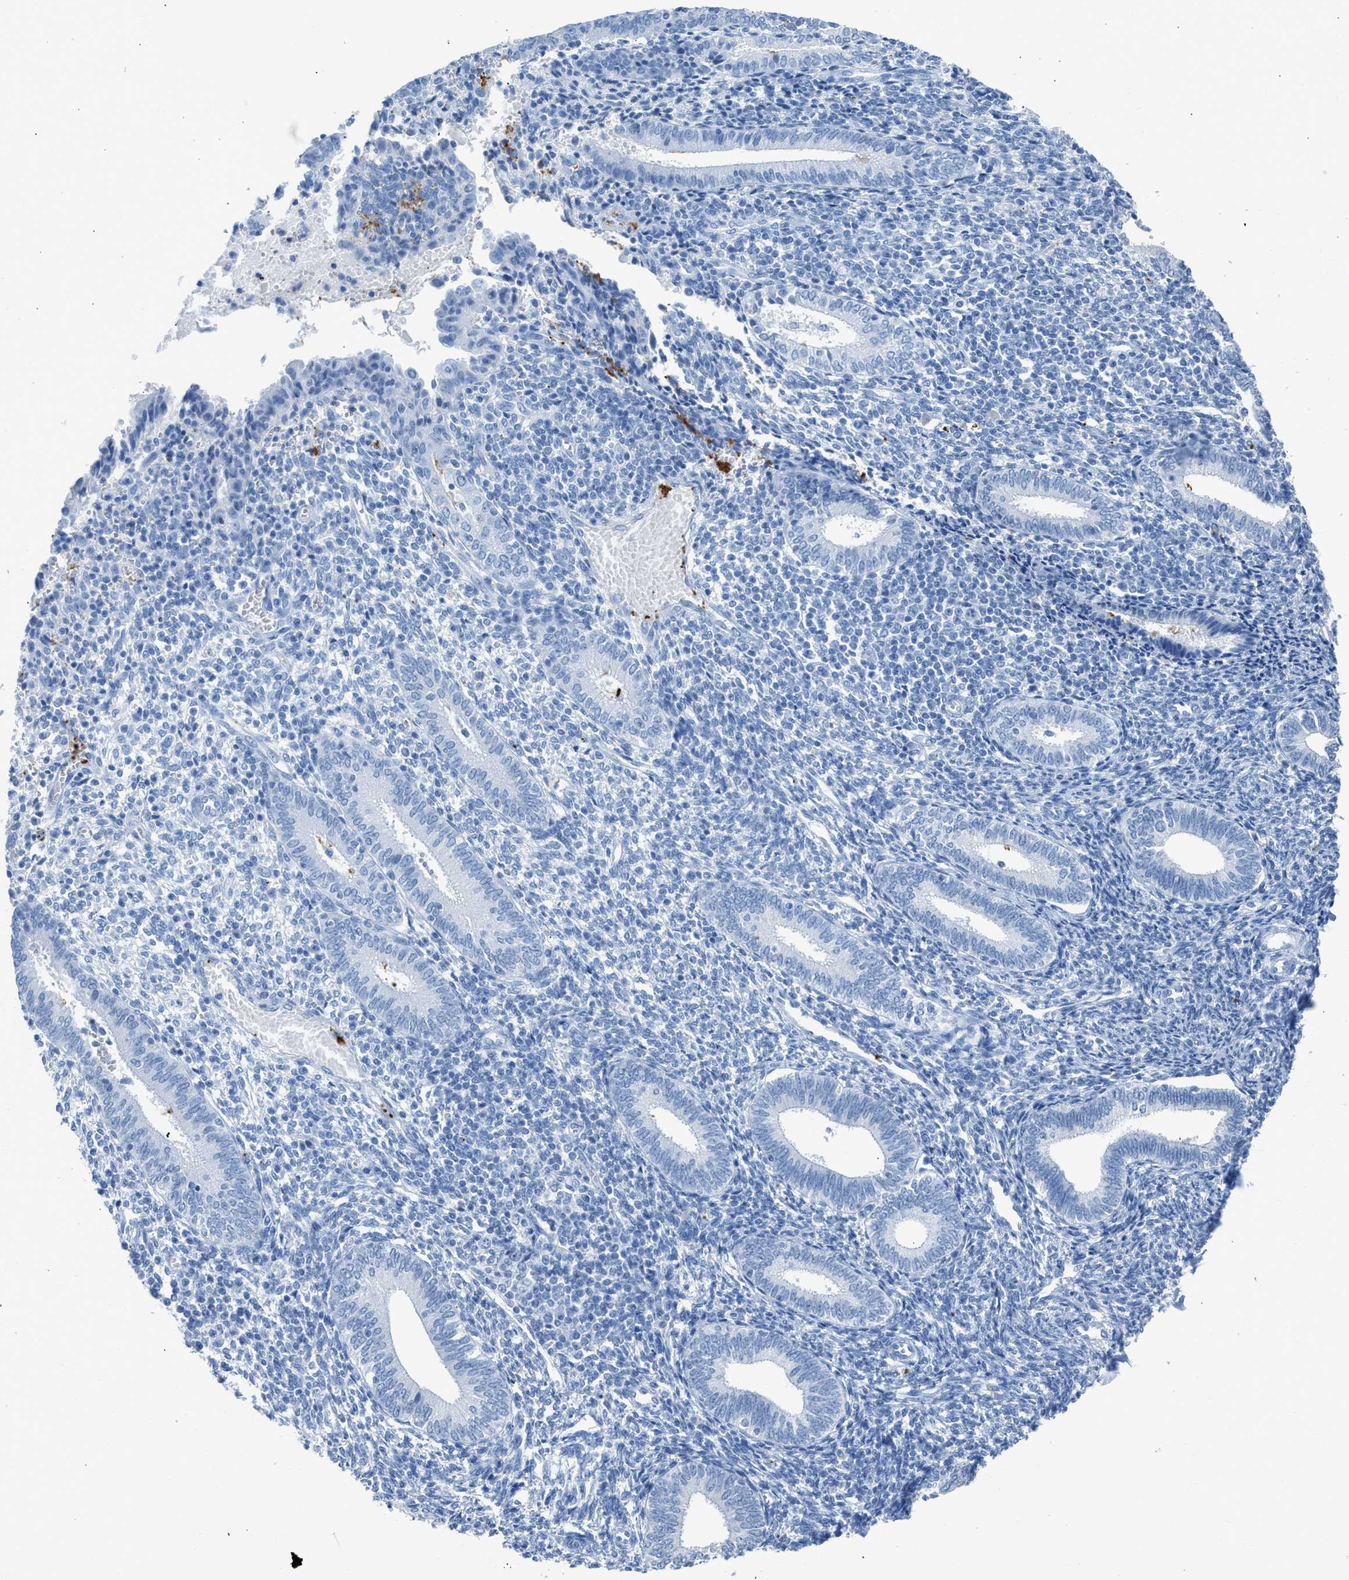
{"staining": {"intensity": "negative", "quantity": "none", "location": "none"}, "tissue": "endometrium", "cell_type": "Cells in endometrial stroma", "image_type": "normal", "snomed": [{"axis": "morphology", "description": "Normal tissue, NOS"}, {"axis": "topography", "description": "Endometrium"}], "caption": "A photomicrograph of endometrium stained for a protein reveals no brown staining in cells in endometrial stroma. (DAB immunohistochemistry (IHC) visualized using brightfield microscopy, high magnification).", "gene": "FAIM2", "patient": {"sex": "female", "age": 41}}